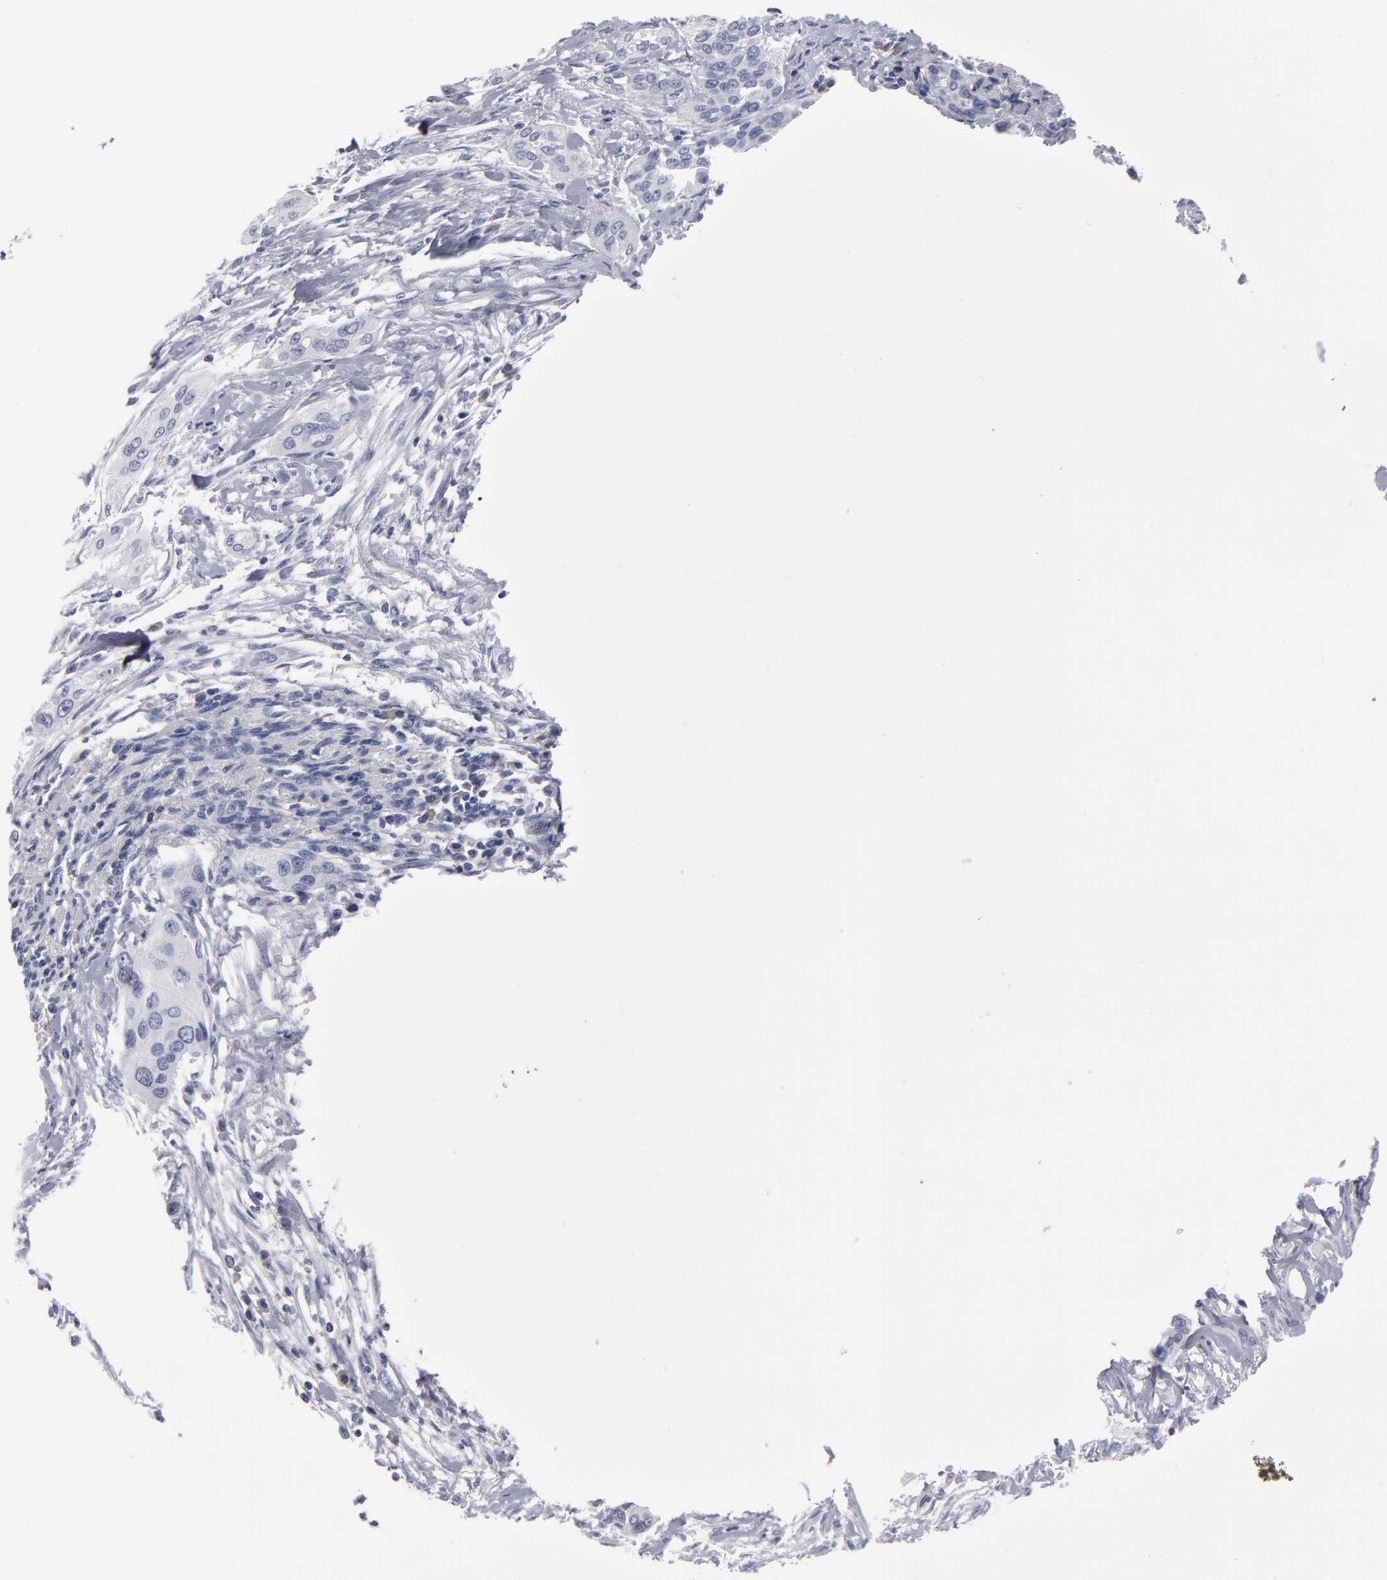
{"staining": {"intensity": "negative", "quantity": "none", "location": "none"}, "tissue": "pancreatic cancer", "cell_type": "Tumor cells", "image_type": "cancer", "snomed": [{"axis": "morphology", "description": "Adenocarcinoma, NOS"}, {"axis": "topography", "description": "Pancreas"}], "caption": "Immunohistochemical staining of pancreatic cancer reveals no significant staining in tumor cells.", "gene": "CCDC80", "patient": {"sex": "female", "age": 60}}